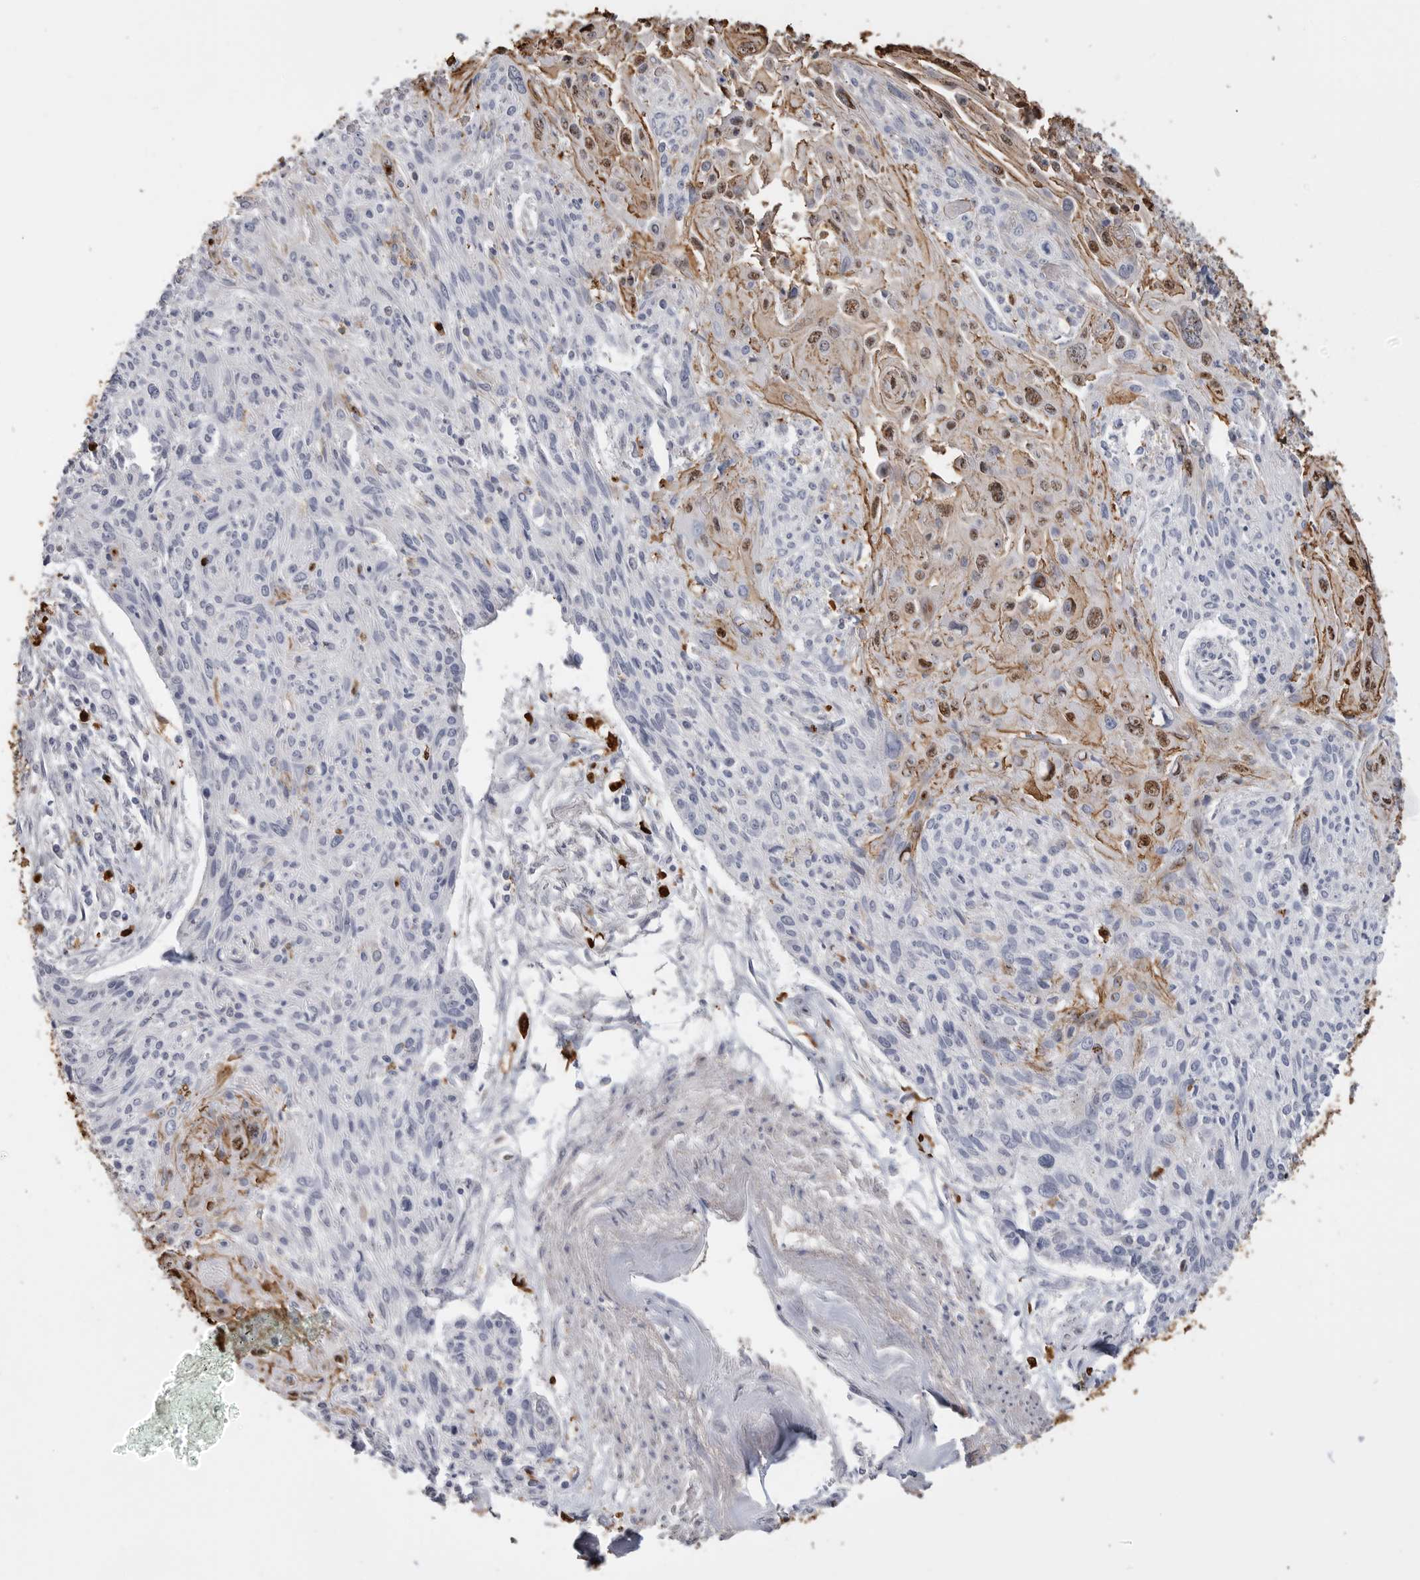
{"staining": {"intensity": "negative", "quantity": "none", "location": "none"}, "tissue": "cervical cancer", "cell_type": "Tumor cells", "image_type": "cancer", "snomed": [{"axis": "morphology", "description": "Squamous cell carcinoma, NOS"}, {"axis": "topography", "description": "Cervix"}], "caption": "Tumor cells are negative for protein expression in human cervical cancer.", "gene": "CYB561D1", "patient": {"sex": "female", "age": 51}}